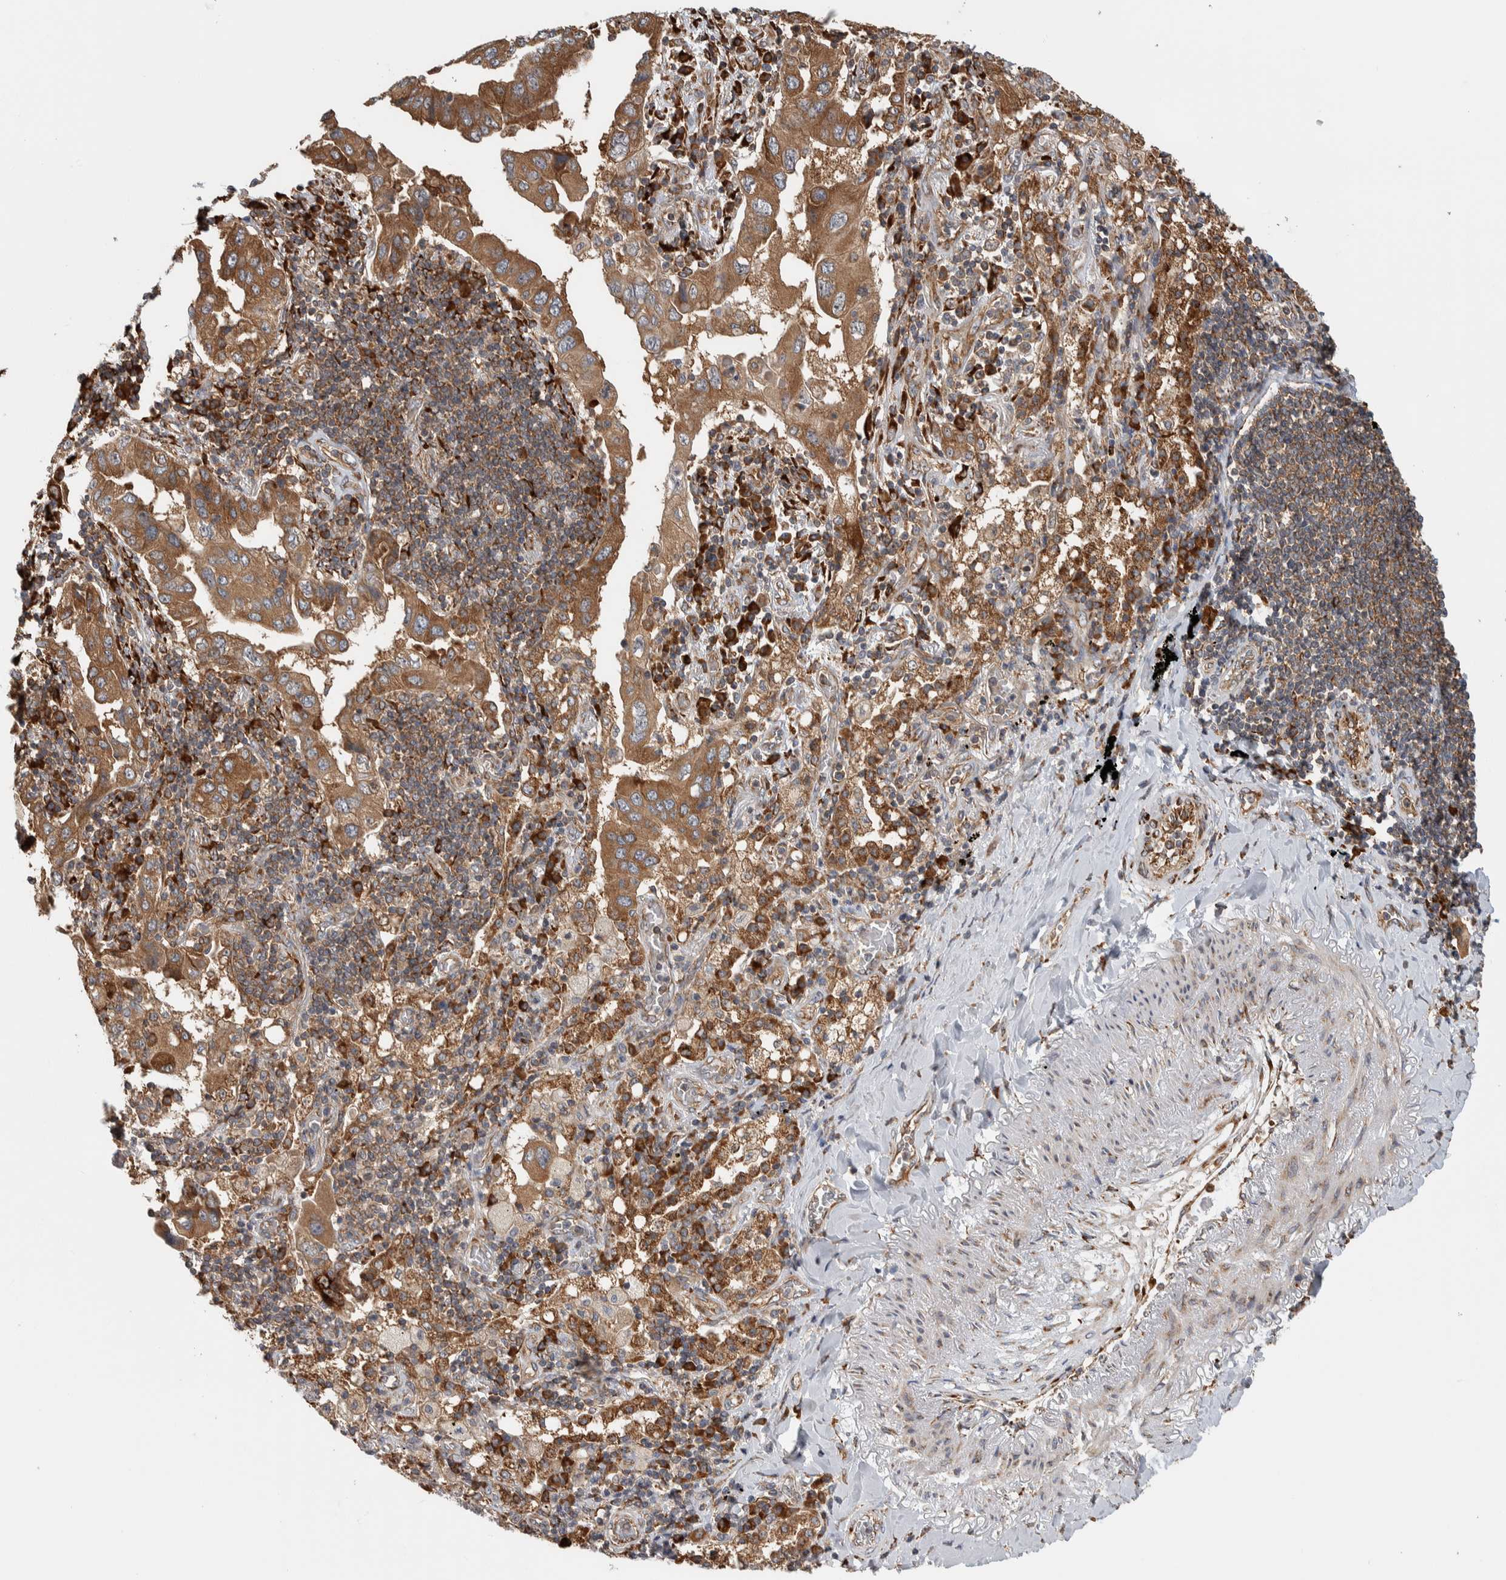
{"staining": {"intensity": "moderate", "quantity": ">75%", "location": "cytoplasmic/membranous"}, "tissue": "lung cancer", "cell_type": "Tumor cells", "image_type": "cancer", "snomed": [{"axis": "morphology", "description": "Adenocarcinoma, NOS"}, {"axis": "topography", "description": "Lung"}], "caption": "The histopathology image exhibits immunohistochemical staining of adenocarcinoma (lung). There is moderate cytoplasmic/membranous staining is seen in approximately >75% of tumor cells.", "gene": "EIF3H", "patient": {"sex": "female", "age": 65}}